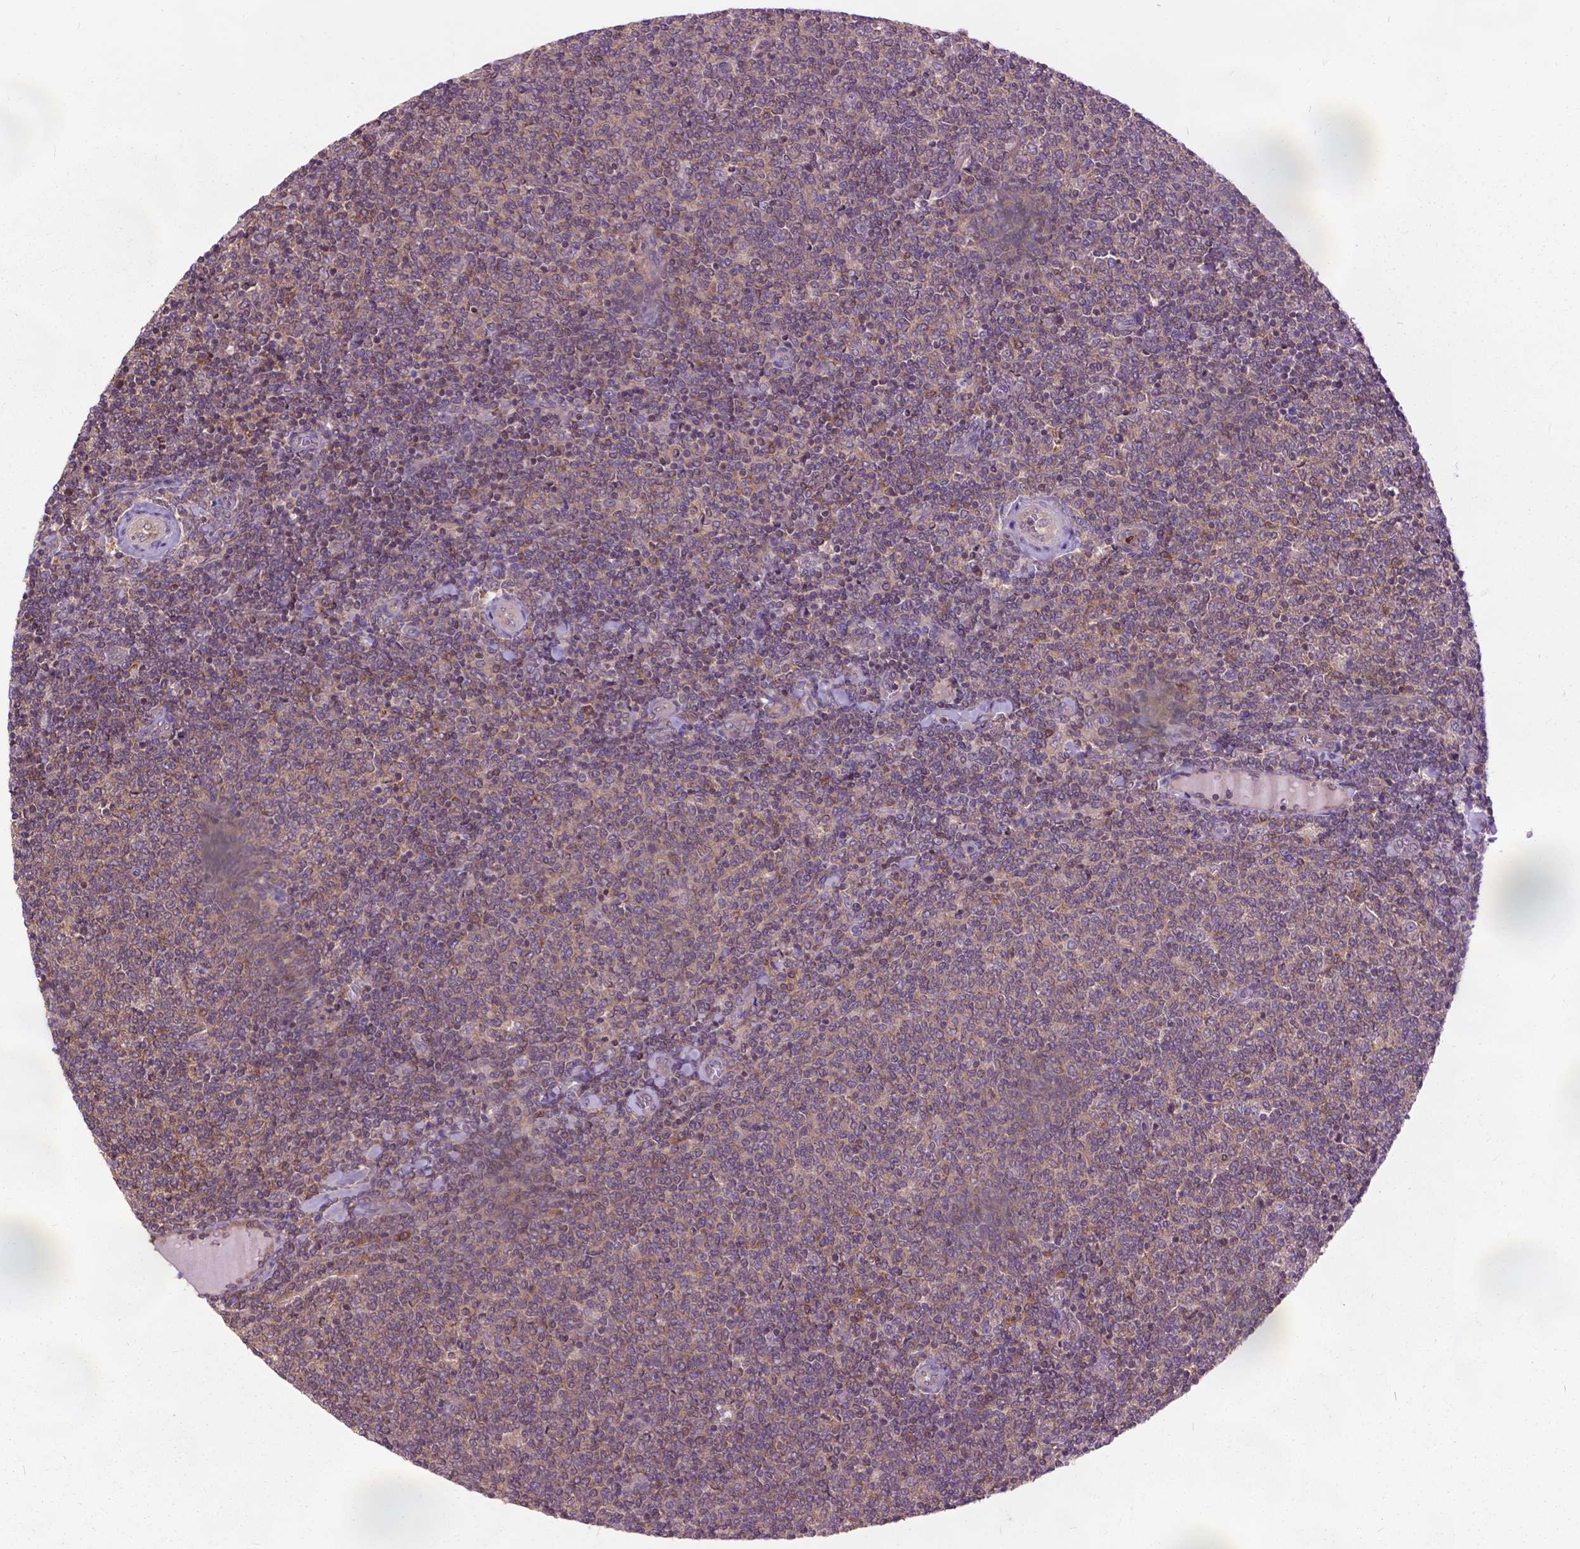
{"staining": {"intensity": "moderate", "quantity": ">75%", "location": "cytoplasmic/membranous"}, "tissue": "lymphoma", "cell_type": "Tumor cells", "image_type": "cancer", "snomed": [{"axis": "morphology", "description": "Malignant lymphoma, non-Hodgkin's type, Low grade"}, {"axis": "topography", "description": "Lymph node"}], "caption": "Malignant lymphoma, non-Hodgkin's type (low-grade) stained with a protein marker displays moderate staining in tumor cells.", "gene": "ARAF", "patient": {"sex": "male", "age": 52}}